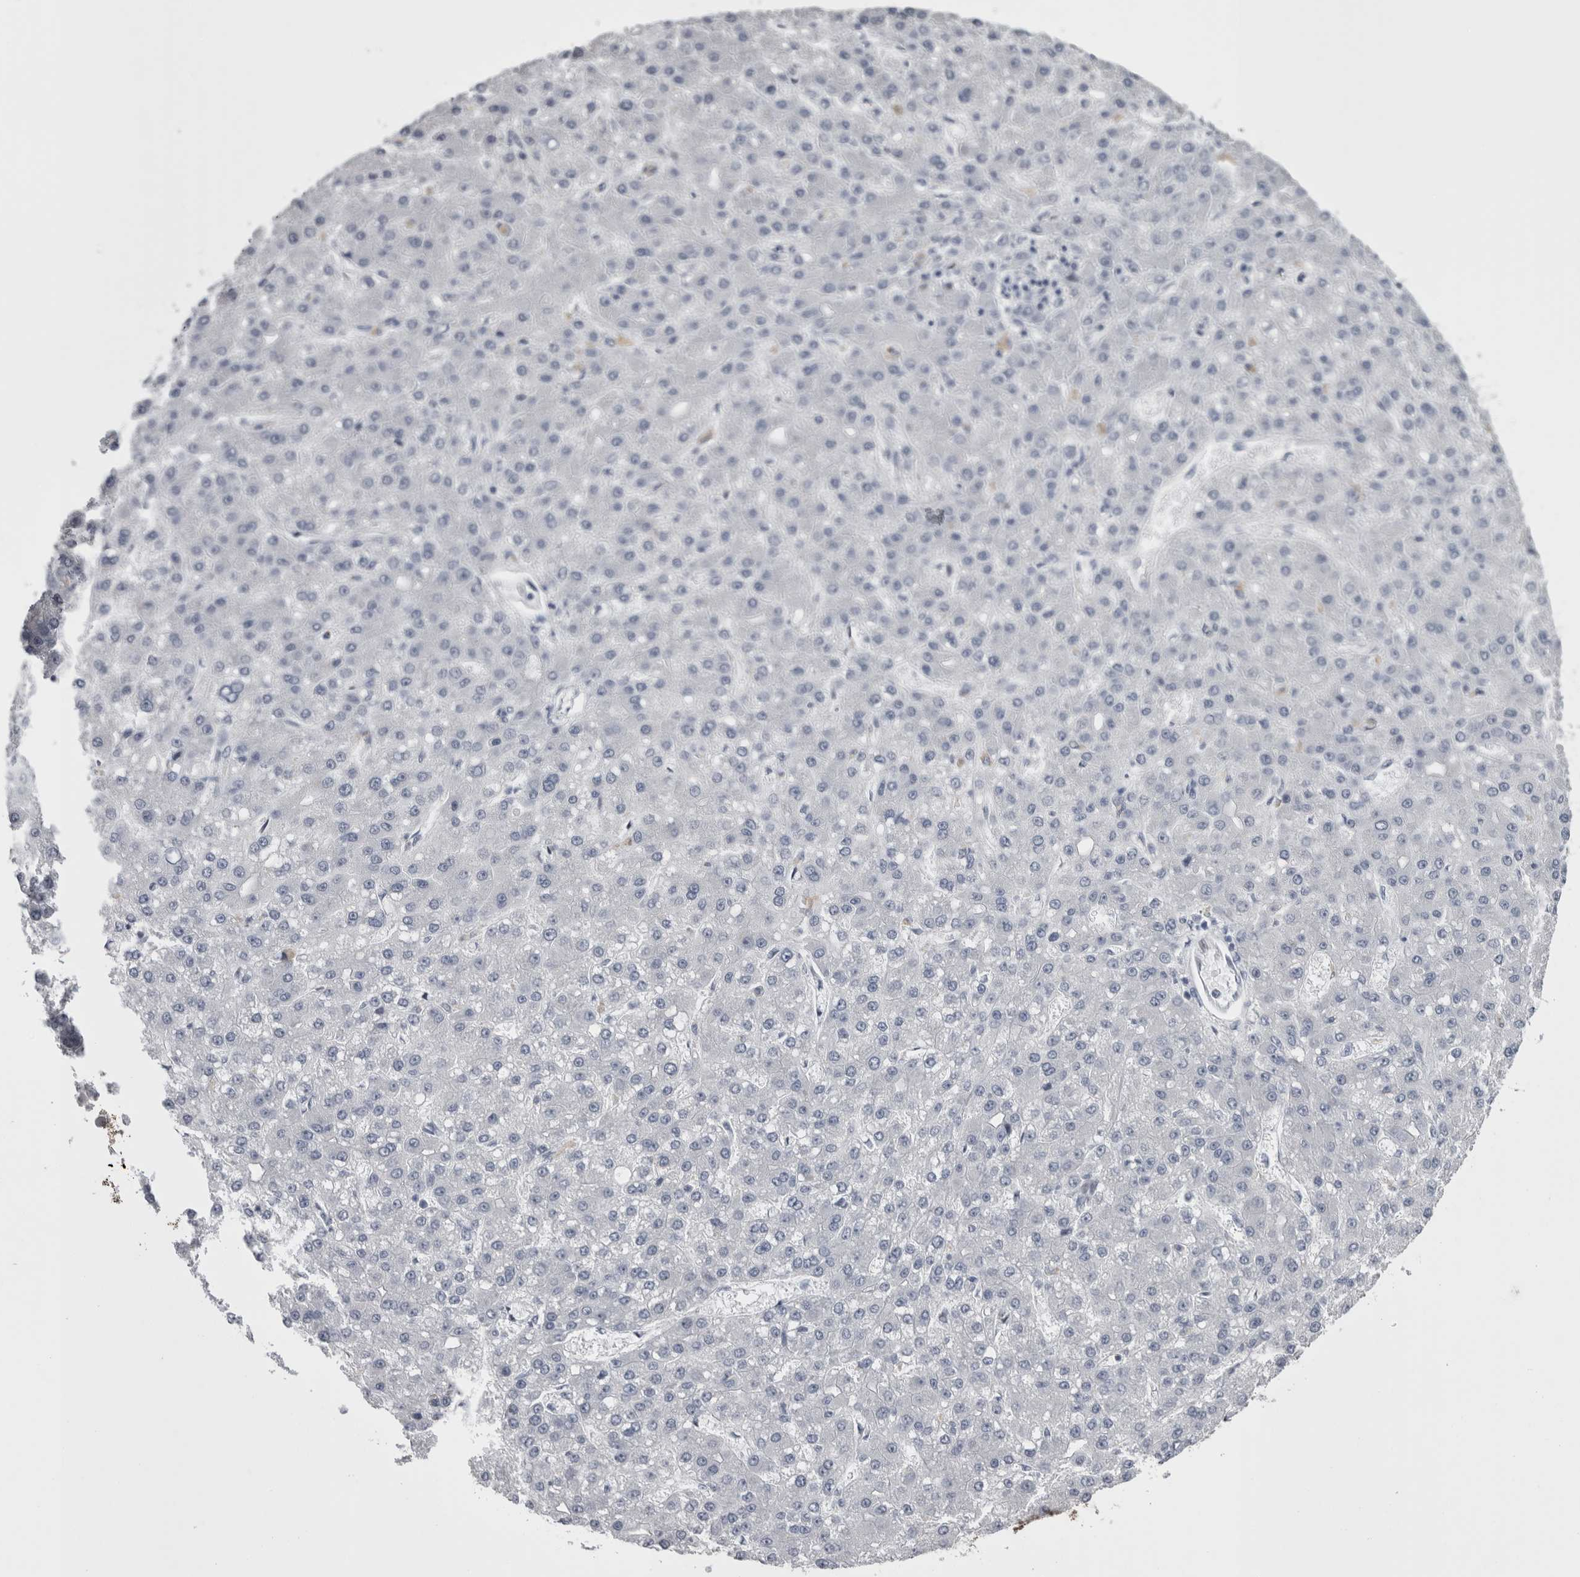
{"staining": {"intensity": "negative", "quantity": "none", "location": "none"}, "tissue": "liver cancer", "cell_type": "Tumor cells", "image_type": "cancer", "snomed": [{"axis": "morphology", "description": "Carcinoma, Hepatocellular, NOS"}, {"axis": "topography", "description": "Liver"}], "caption": "The histopathology image reveals no staining of tumor cells in liver cancer. Nuclei are stained in blue.", "gene": "C1orf54", "patient": {"sex": "male", "age": 67}}